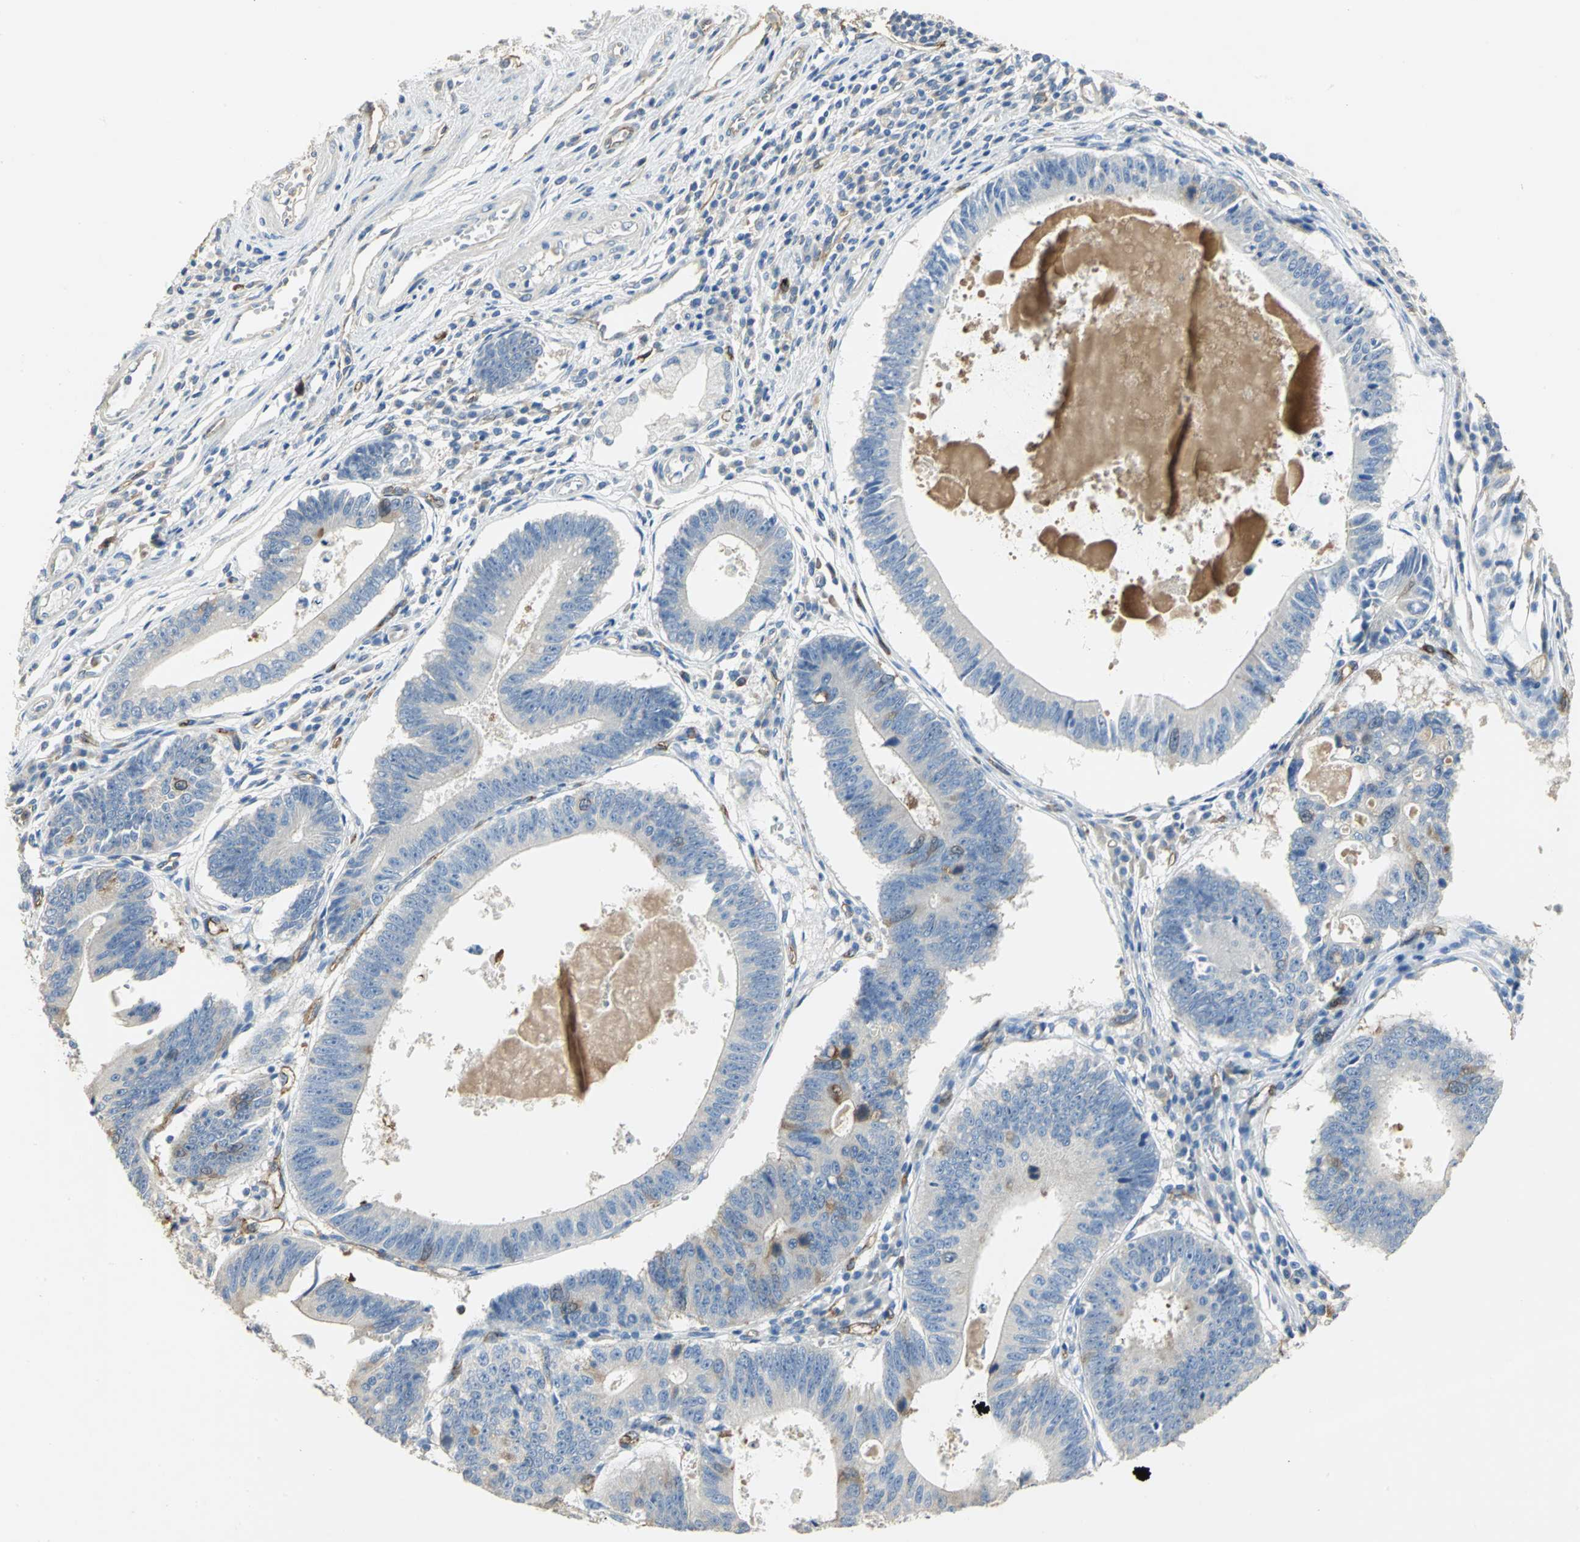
{"staining": {"intensity": "moderate", "quantity": "<25%", "location": "cytoplasmic/membranous"}, "tissue": "stomach cancer", "cell_type": "Tumor cells", "image_type": "cancer", "snomed": [{"axis": "morphology", "description": "Adenocarcinoma, NOS"}, {"axis": "topography", "description": "Stomach"}], "caption": "An image of stomach adenocarcinoma stained for a protein reveals moderate cytoplasmic/membranous brown staining in tumor cells.", "gene": "DLGAP5", "patient": {"sex": "male", "age": 59}}